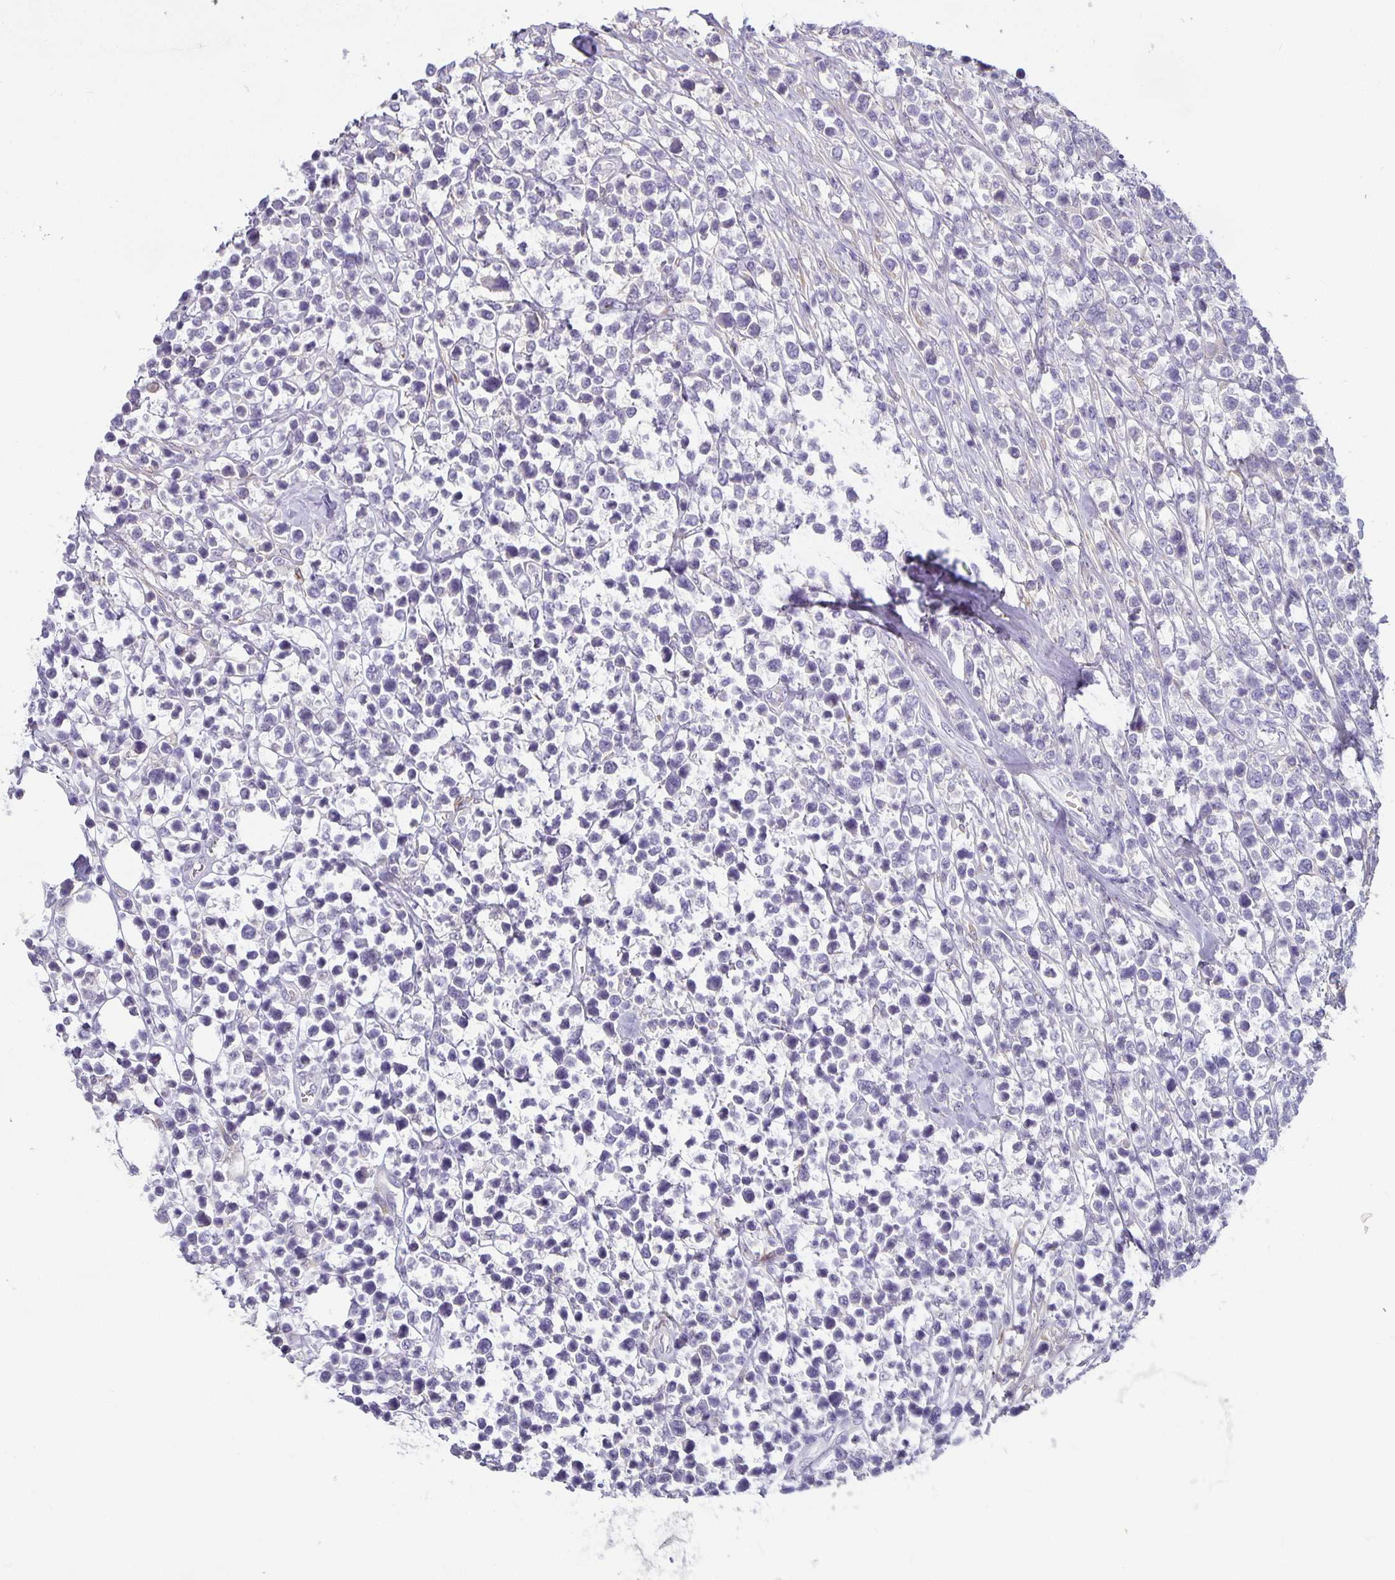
{"staining": {"intensity": "negative", "quantity": "none", "location": "none"}, "tissue": "lymphoma", "cell_type": "Tumor cells", "image_type": "cancer", "snomed": [{"axis": "morphology", "description": "Malignant lymphoma, non-Hodgkin's type, High grade"}, {"axis": "topography", "description": "Soft tissue"}], "caption": "Human high-grade malignant lymphoma, non-Hodgkin's type stained for a protein using immunohistochemistry (IHC) exhibits no staining in tumor cells.", "gene": "CA12", "patient": {"sex": "female", "age": 56}}